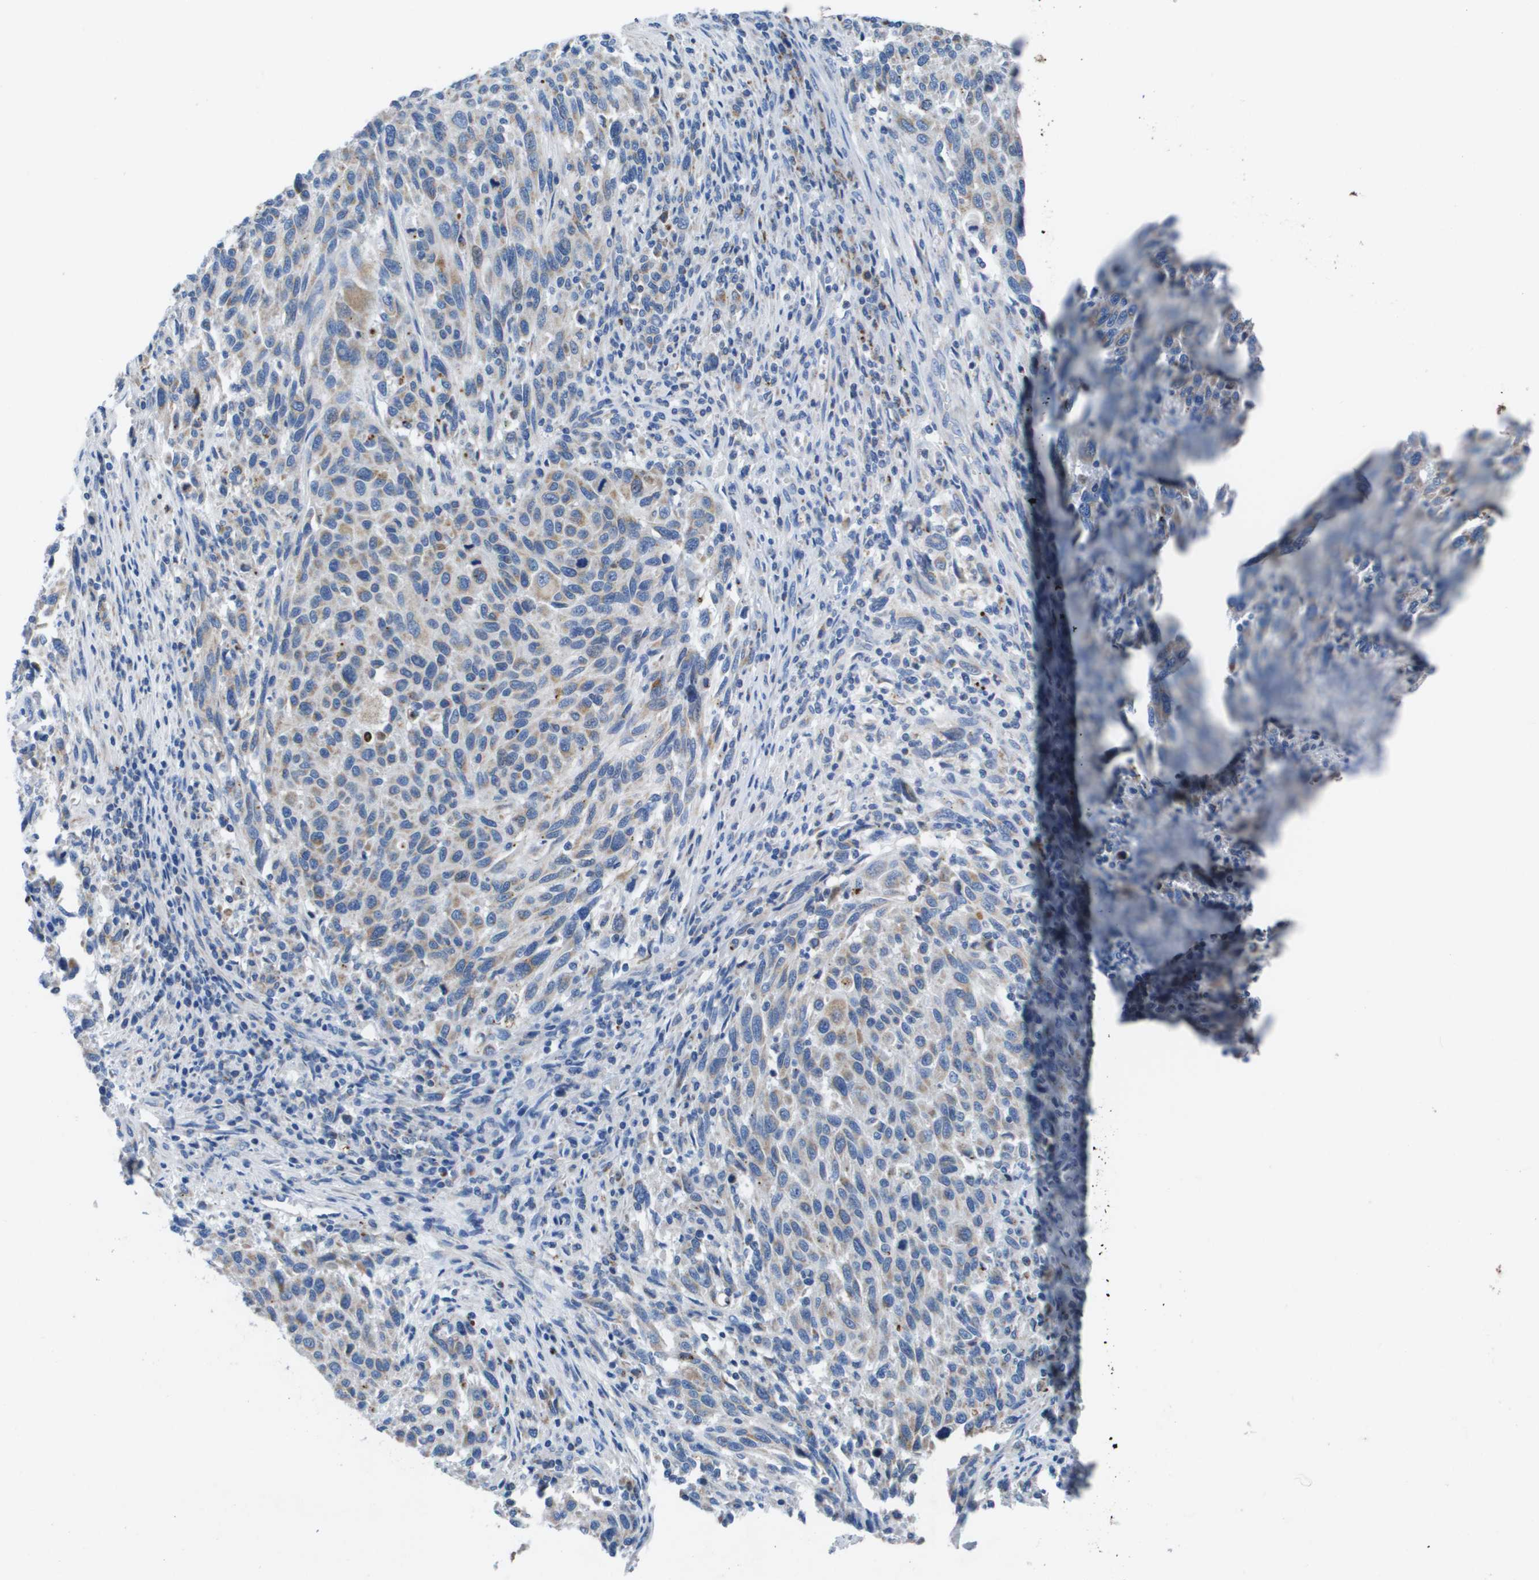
{"staining": {"intensity": "weak", "quantity": "25%-75%", "location": "cytoplasmic/membranous"}, "tissue": "melanoma", "cell_type": "Tumor cells", "image_type": "cancer", "snomed": [{"axis": "morphology", "description": "Malignant melanoma, Metastatic site"}, {"axis": "topography", "description": "Lymph node"}], "caption": "Immunohistochemical staining of melanoma displays low levels of weak cytoplasmic/membranous protein positivity in about 25%-75% of tumor cells. Nuclei are stained in blue.", "gene": "ZDHHC3", "patient": {"sex": "male", "age": 61}}